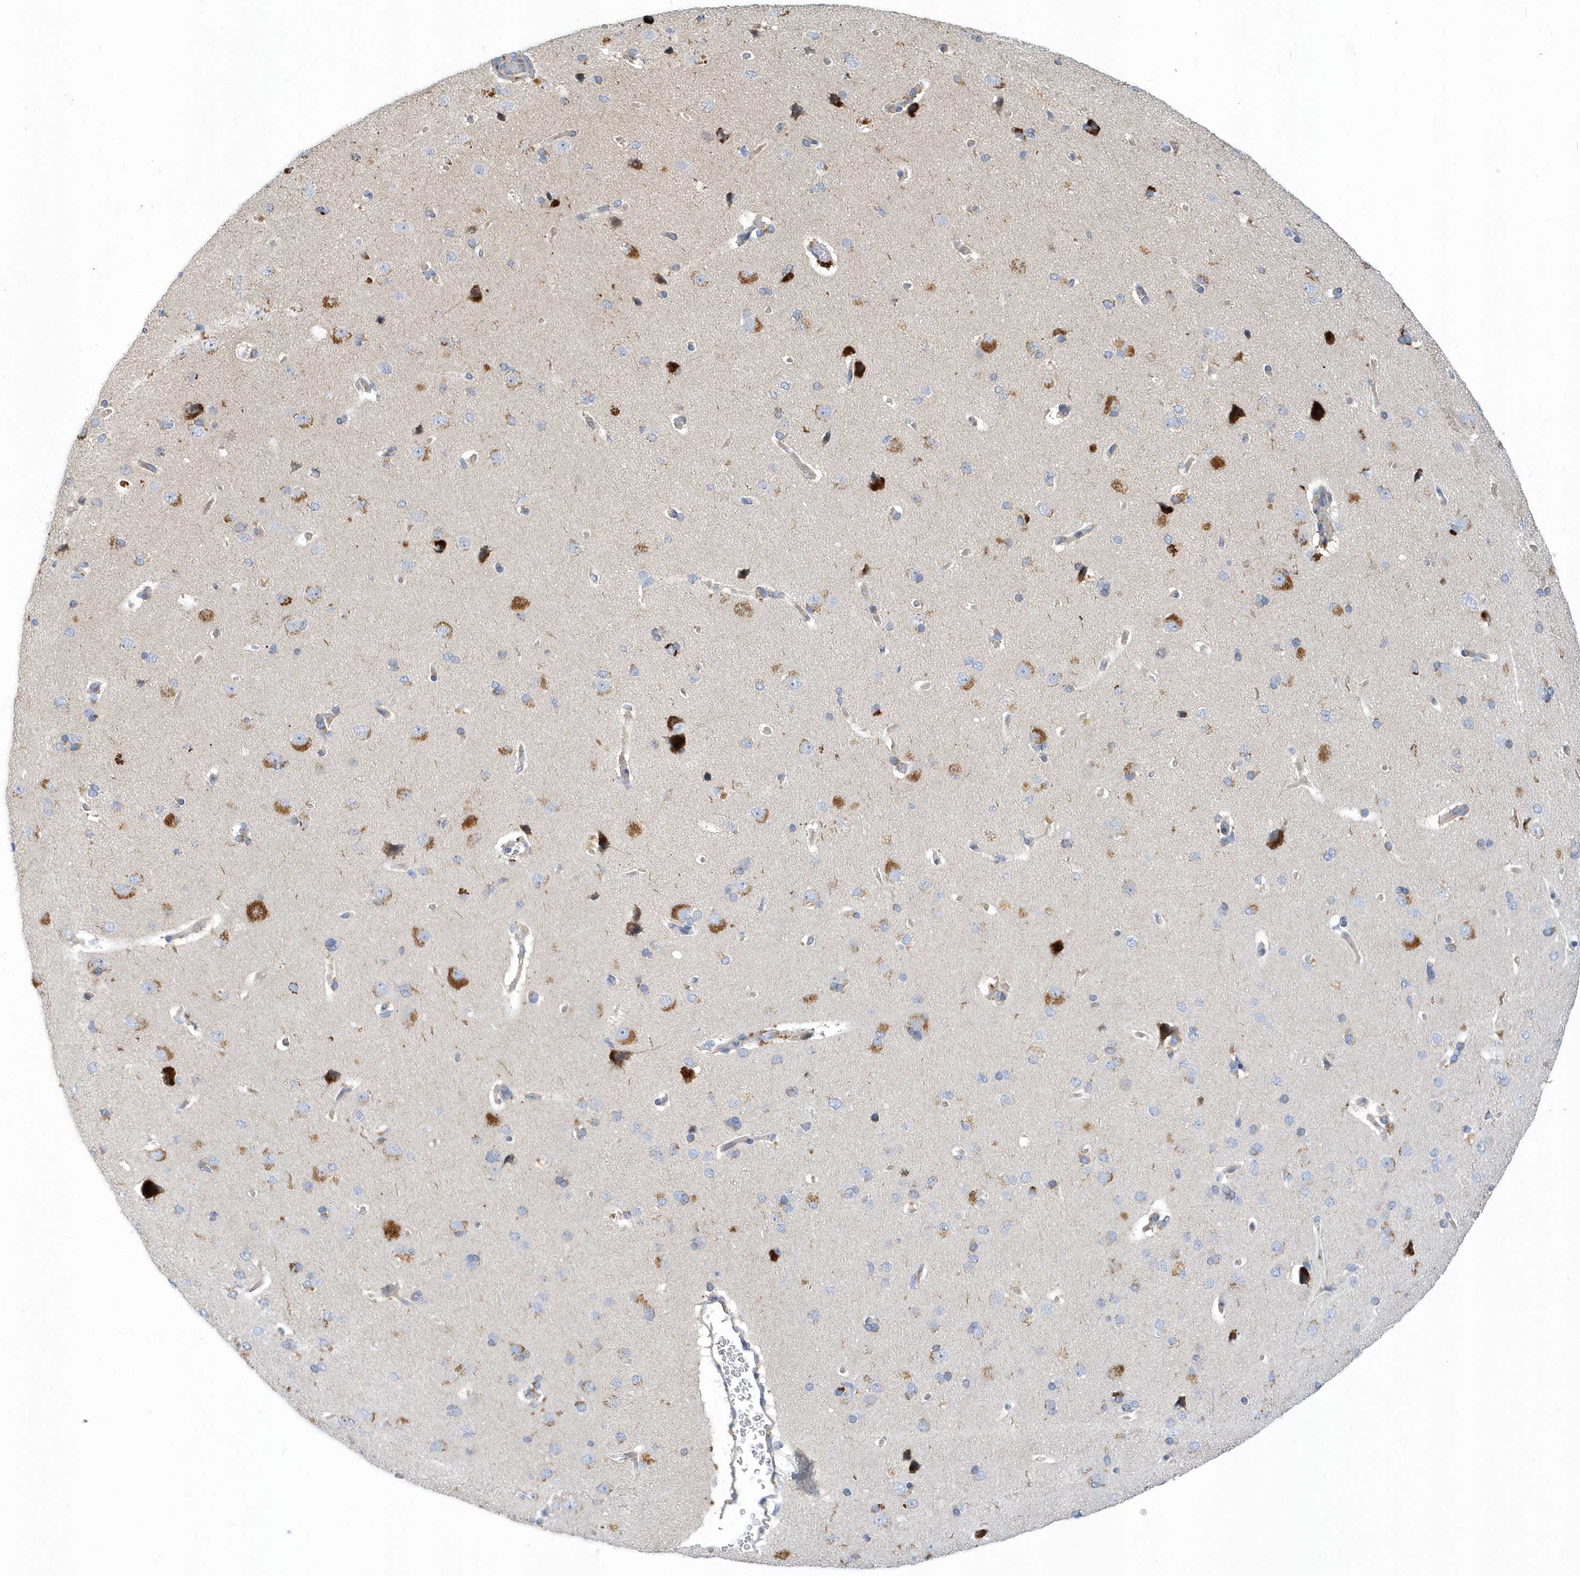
{"staining": {"intensity": "weak", "quantity": "25%-75%", "location": "cytoplasmic/membranous"}, "tissue": "cerebral cortex", "cell_type": "Endothelial cells", "image_type": "normal", "snomed": [{"axis": "morphology", "description": "Normal tissue, NOS"}, {"axis": "topography", "description": "Cerebral cortex"}], "caption": "Benign cerebral cortex reveals weak cytoplasmic/membranous positivity in approximately 25%-75% of endothelial cells, visualized by immunohistochemistry. Nuclei are stained in blue.", "gene": "VWA5B2", "patient": {"sex": "male", "age": 62}}